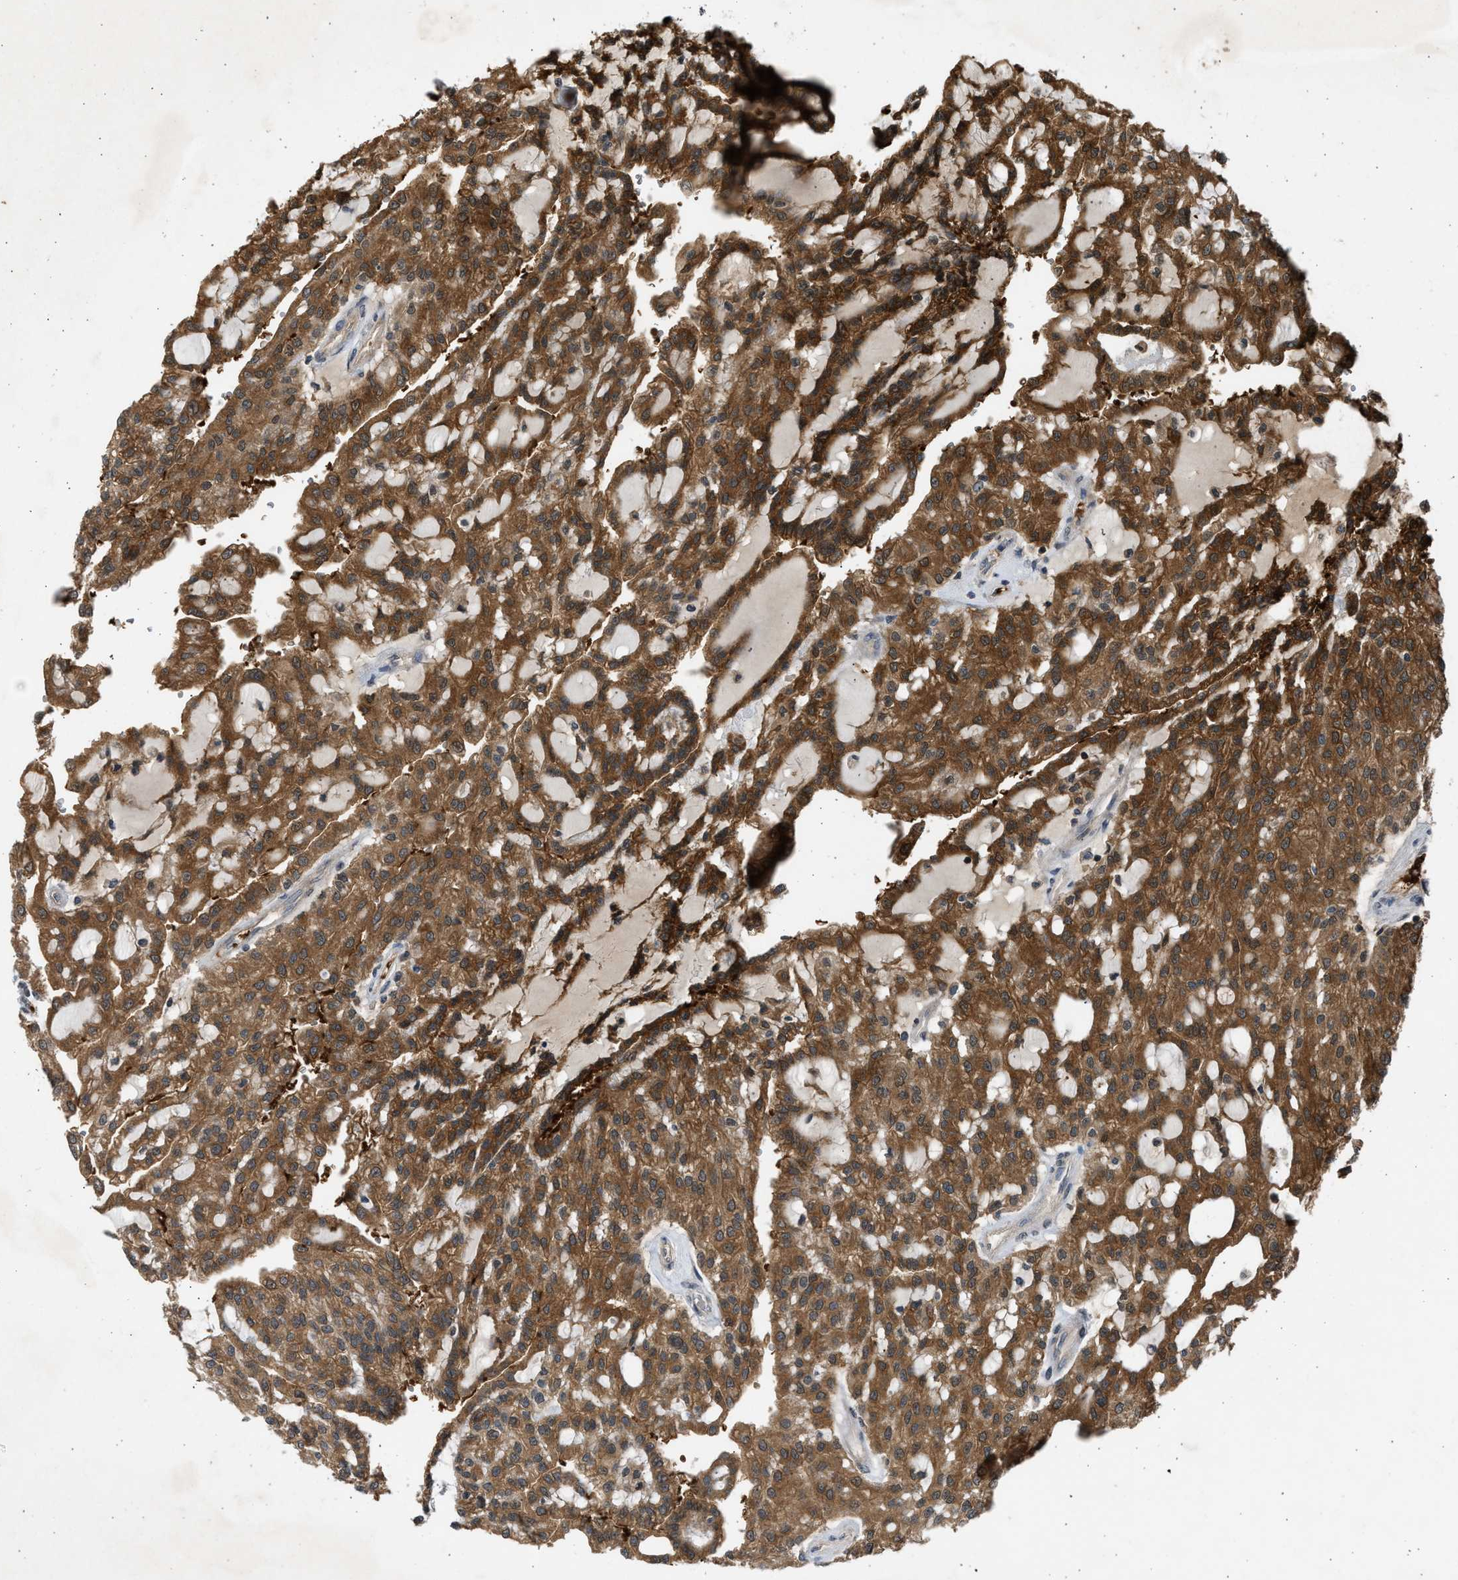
{"staining": {"intensity": "moderate", "quantity": ">75%", "location": "cytoplasmic/membranous"}, "tissue": "renal cancer", "cell_type": "Tumor cells", "image_type": "cancer", "snomed": [{"axis": "morphology", "description": "Adenocarcinoma, NOS"}, {"axis": "topography", "description": "Kidney"}], "caption": "Immunohistochemical staining of adenocarcinoma (renal) displays medium levels of moderate cytoplasmic/membranous protein expression in approximately >75% of tumor cells. (DAB = brown stain, brightfield microscopy at high magnification).", "gene": "MAPK7", "patient": {"sex": "male", "age": 63}}